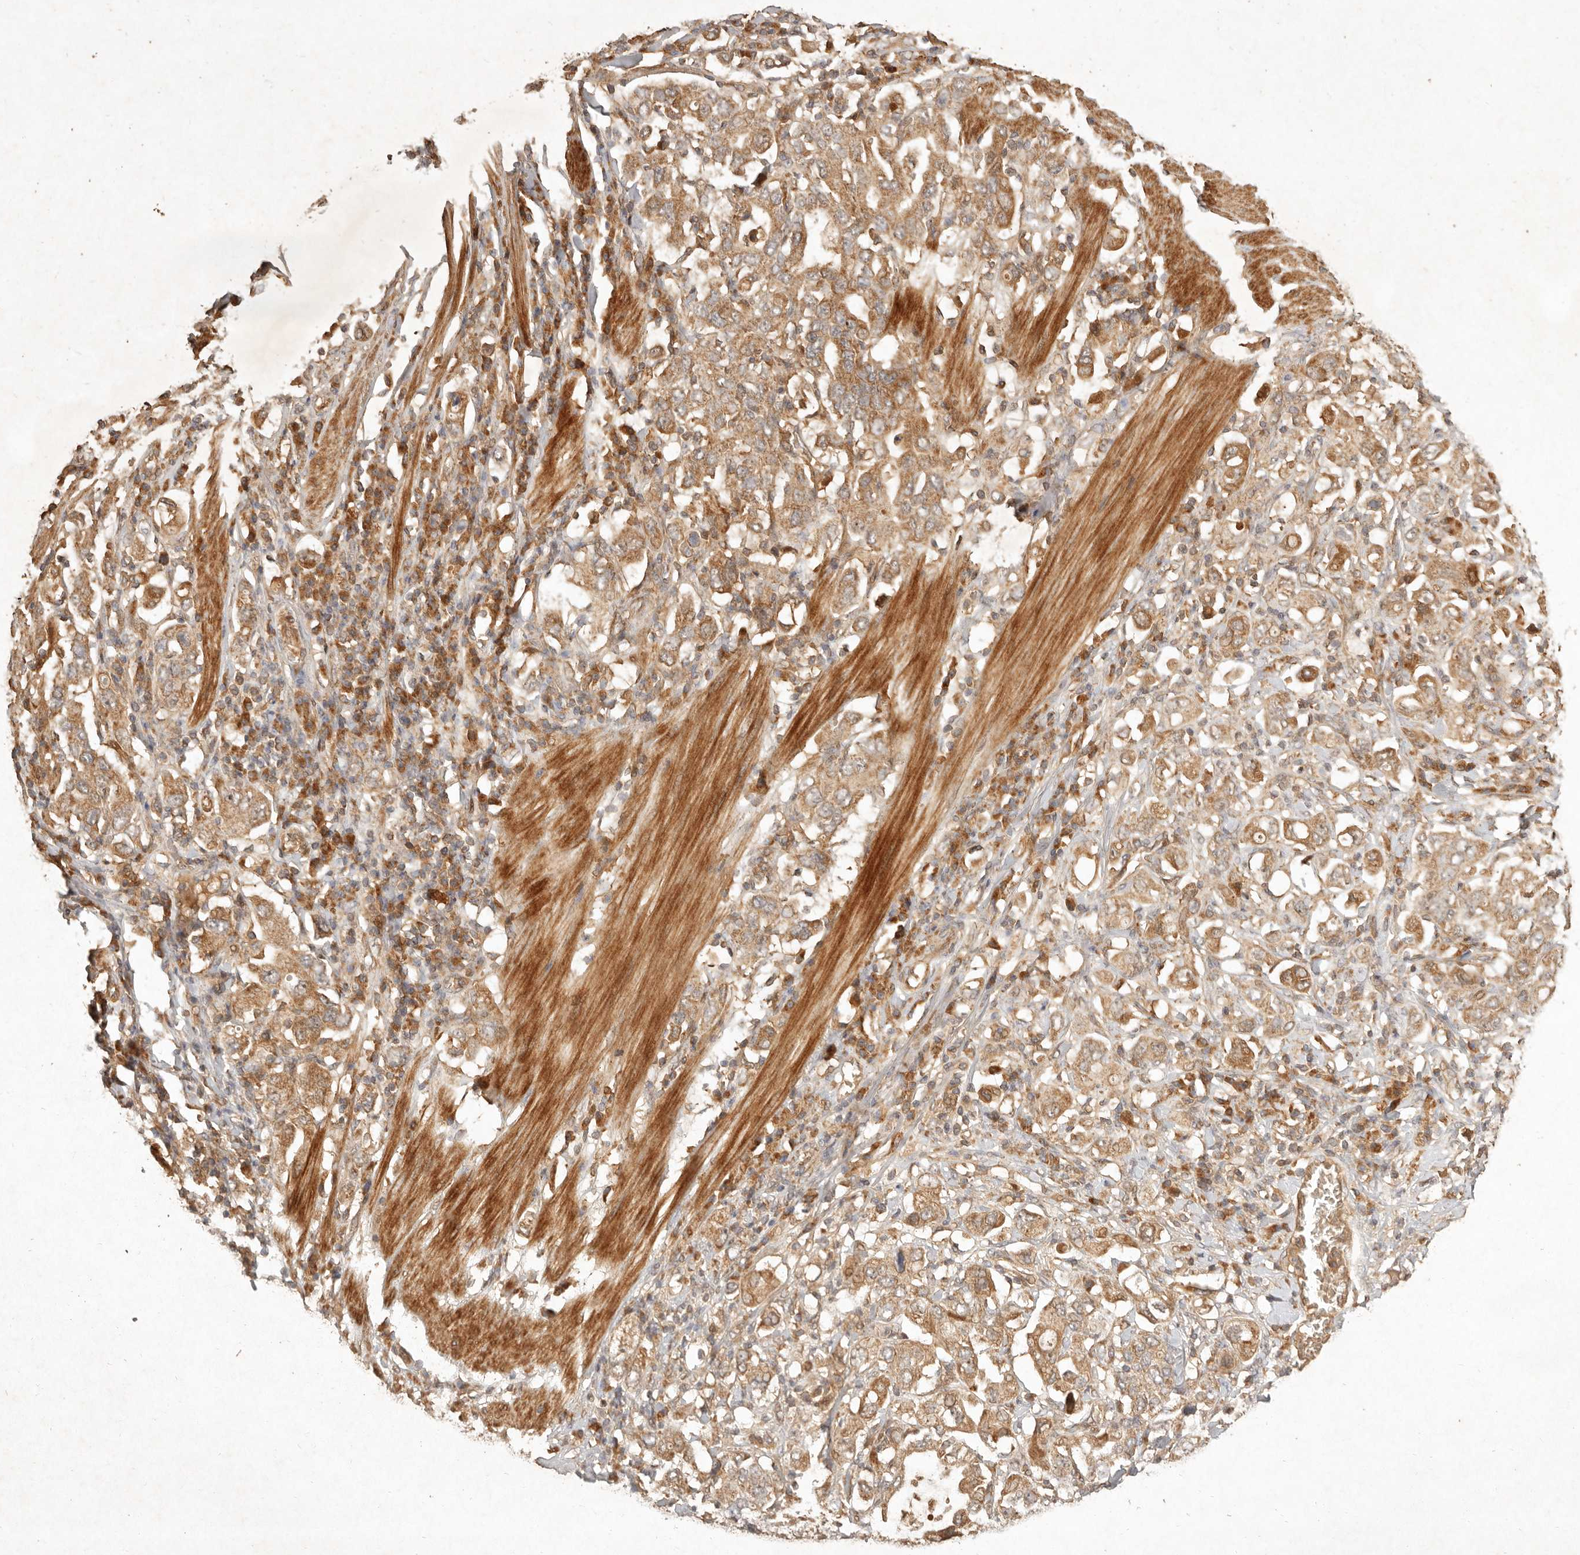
{"staining": {"intensity": "moderate", "quantity": ">75%", "location": "cytoplasmic/membranous"}, "tissue": "stomach cancer", "cell_type": "Tumor cells", "image_type": "cancer", "snomed": [{"axis": "morphology", "description": "Adenocarcinoma, NOS"}, {"axis": "topography", "description": "Stomach, upper"}], "caption": "This photomicrograph displays adenocarcinoma (stomach) stained with immunohistochemistry (IHC) to label a protein in brown. The cytoplasmic/membranous of tumor cells show moderate positivity for the protein. Nuclei are counter-stained blue.", "gene": "CLEC4C", "patient": {"sex": "male", "age": 62}}